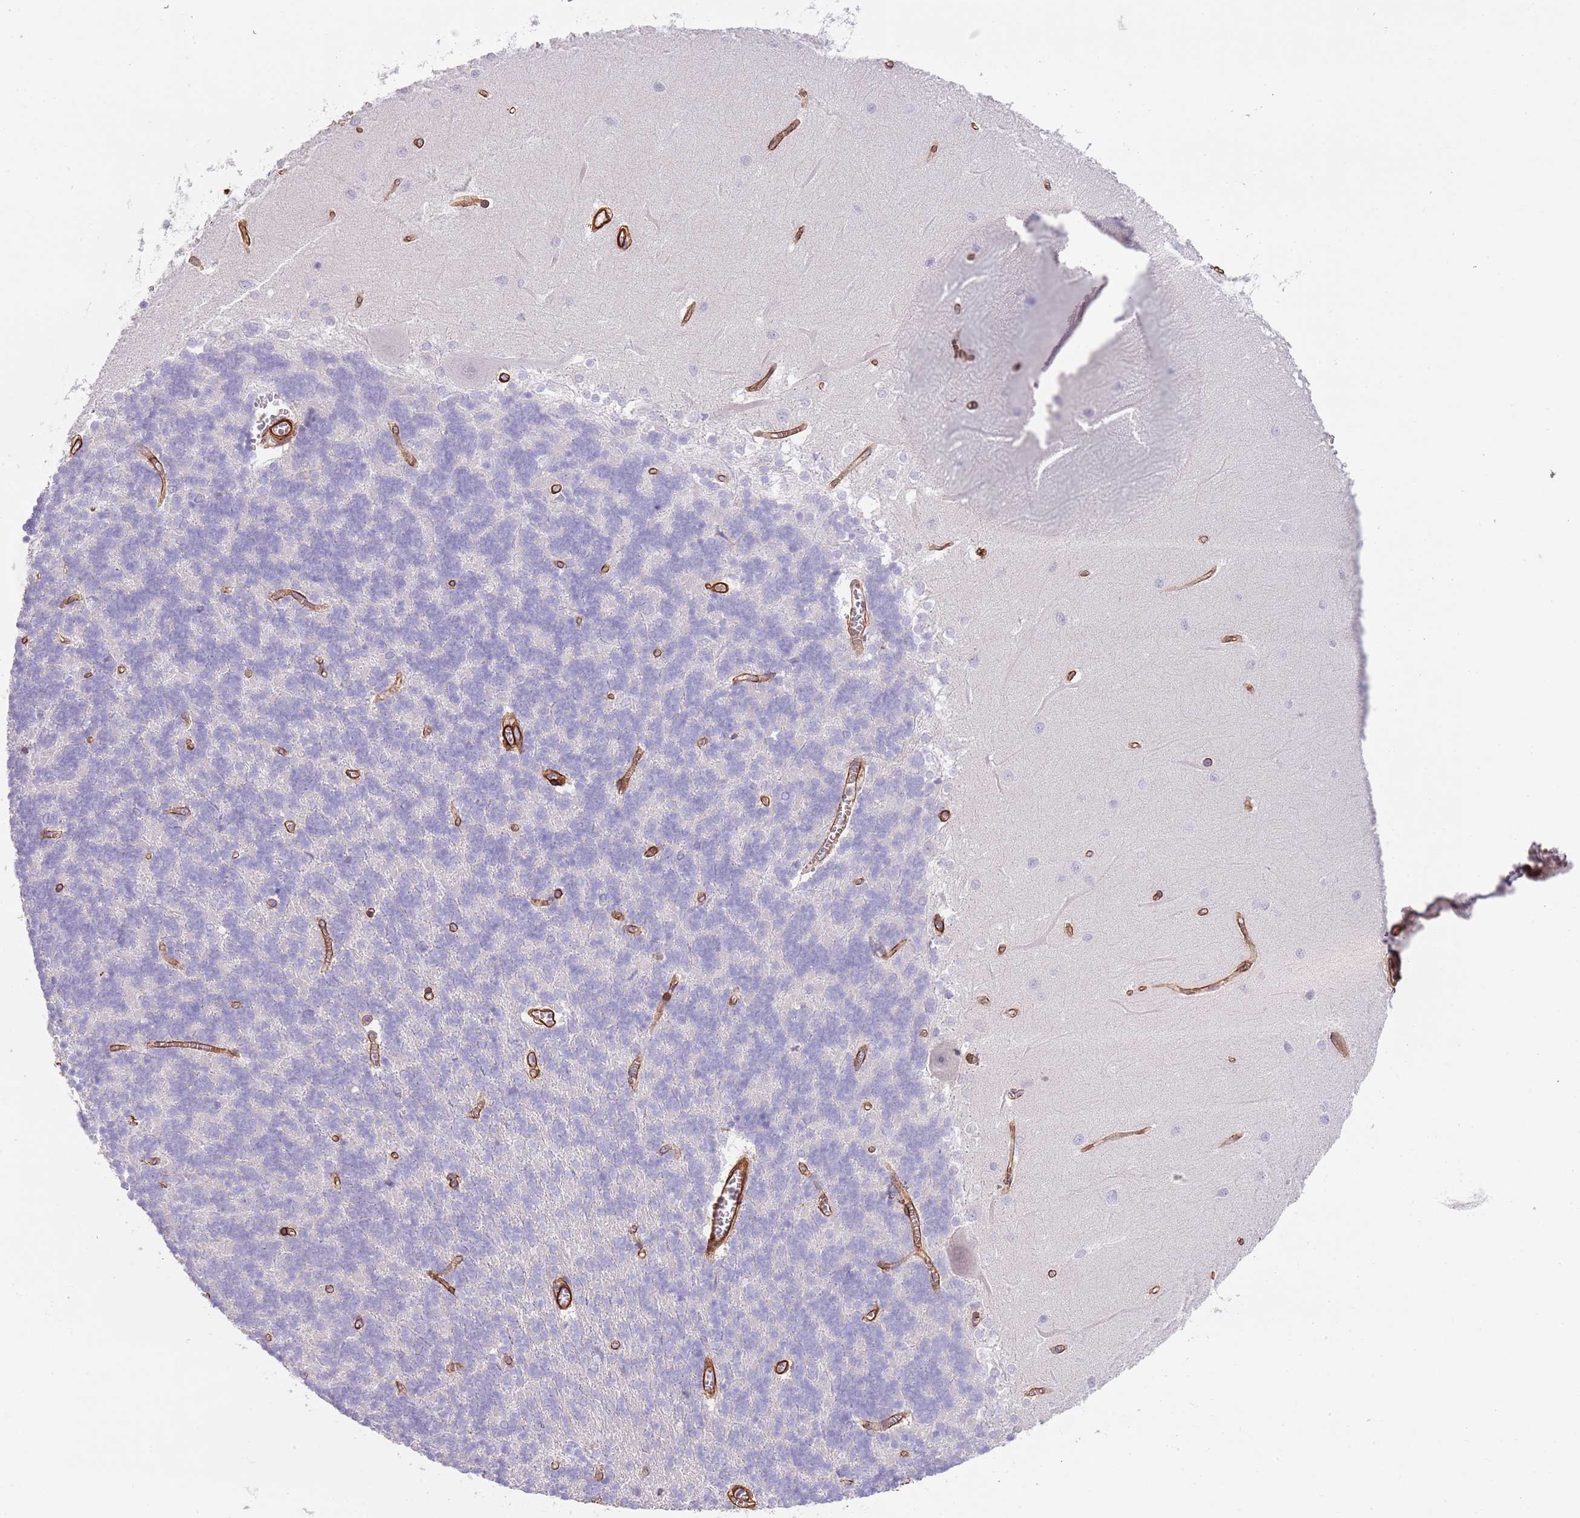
{"staining": {"intensity": "negative", "quantity": "none", "location": "none"}, "tissue": "cerebellum", "cell_type": "Cells in granular layer", "image_type": "normal", "snomed": [{"axis": "morphology", "description": "Normal tissue, NOS"}, {"axis": "topography", "description": "Cerebellum"}], "caption": "Immunohistochemistry image of normal human cerebellum stained for a protein (brown), which exhibits no positivity in cells in granular layer. Nuclei are stained in blue.", "gene": "TINAGL1", "patient": {"sex": "male", "age": 37}}